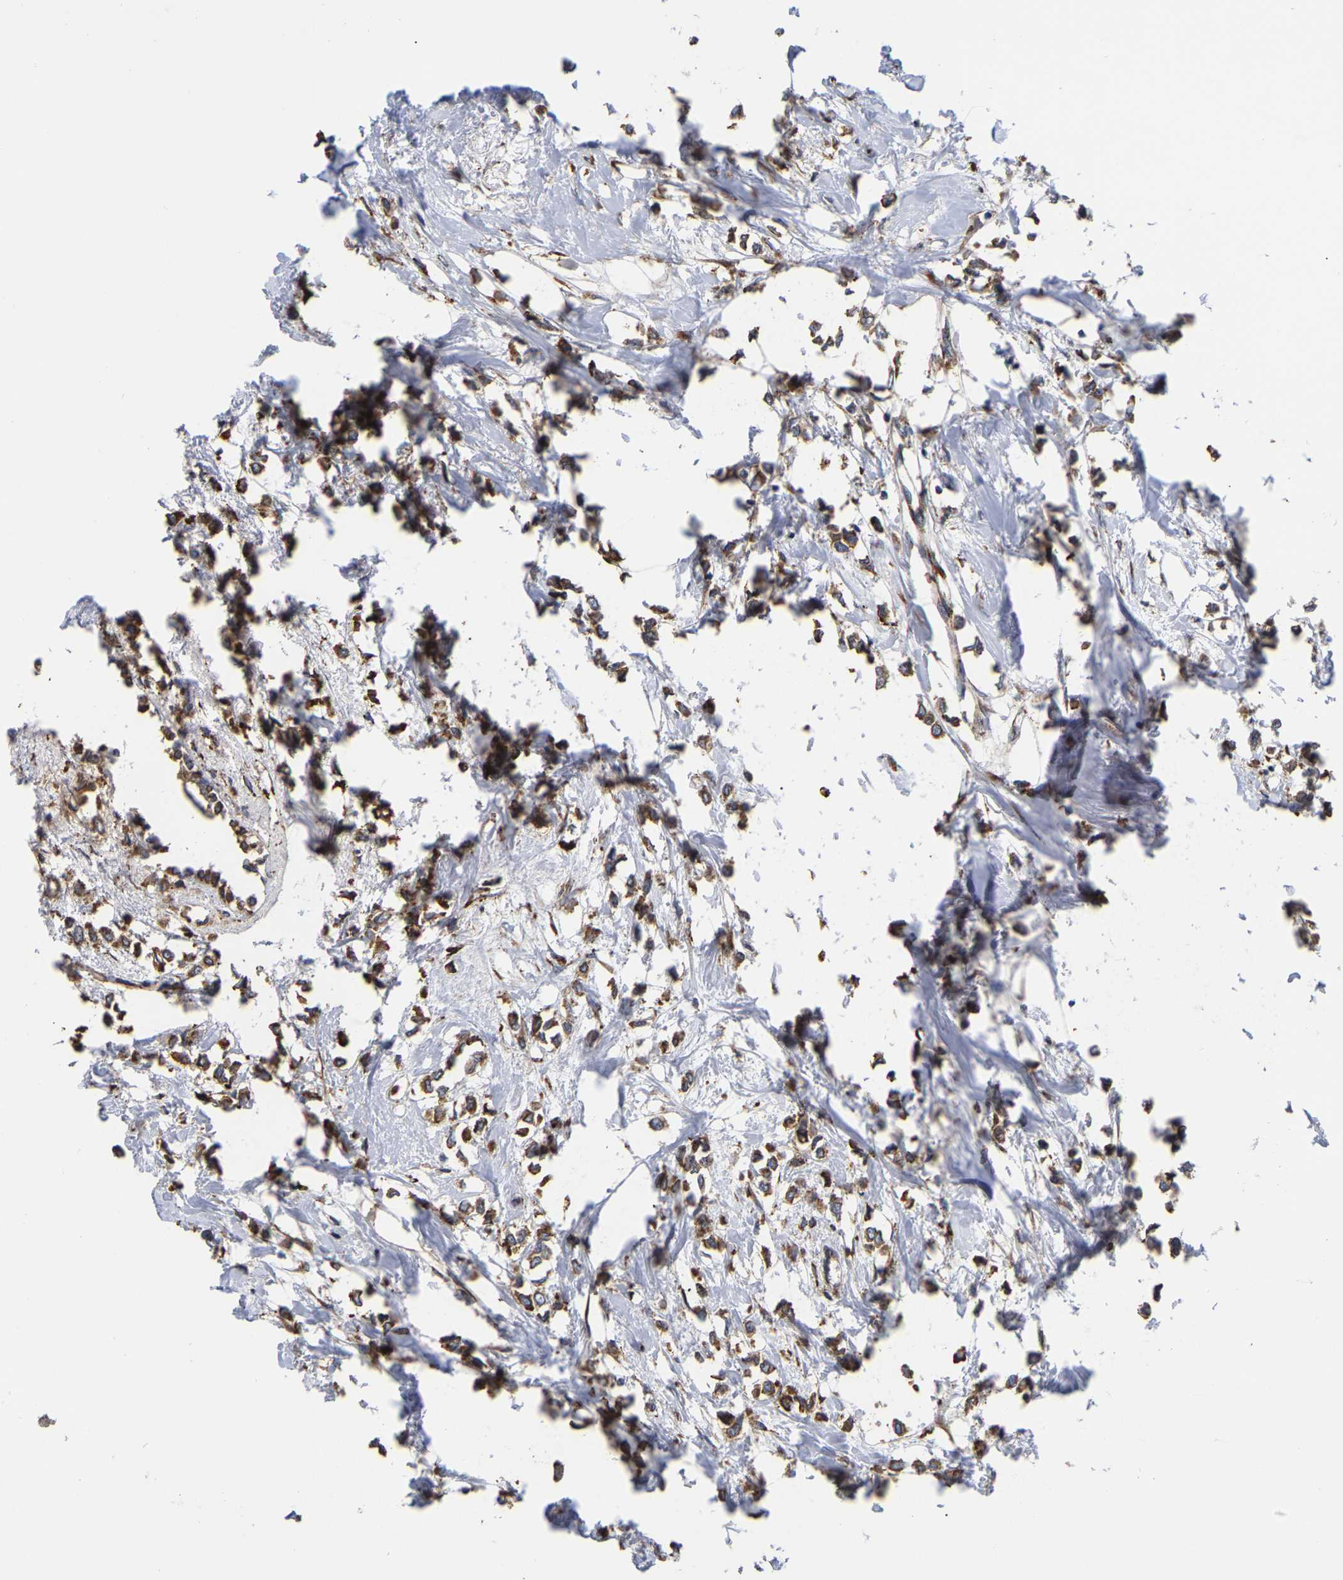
{"staining": {"intensity": "moderate", "quantity": ">75%", "location": "cytoplasmic/membranous"}, "tissue": "breast cancer", "cell_type": "Tumor cells", "image_type": "cancer", "snomed": [{"axis": "morphology", "description": "Lobular carcinoma"}, {"axis": "topography", "description": "Breast"}], "caption": "Breast lobular carcinoma stained with DAB (3,3'-diaminobenzidine) immunohistochemistry (IHC) exhibits medium levels of moderate cytoplasmic/membranous expression in about >75% of tumor cells.", "gene": "CFAP298", "patient": {"sex": "female", "age": 51}}